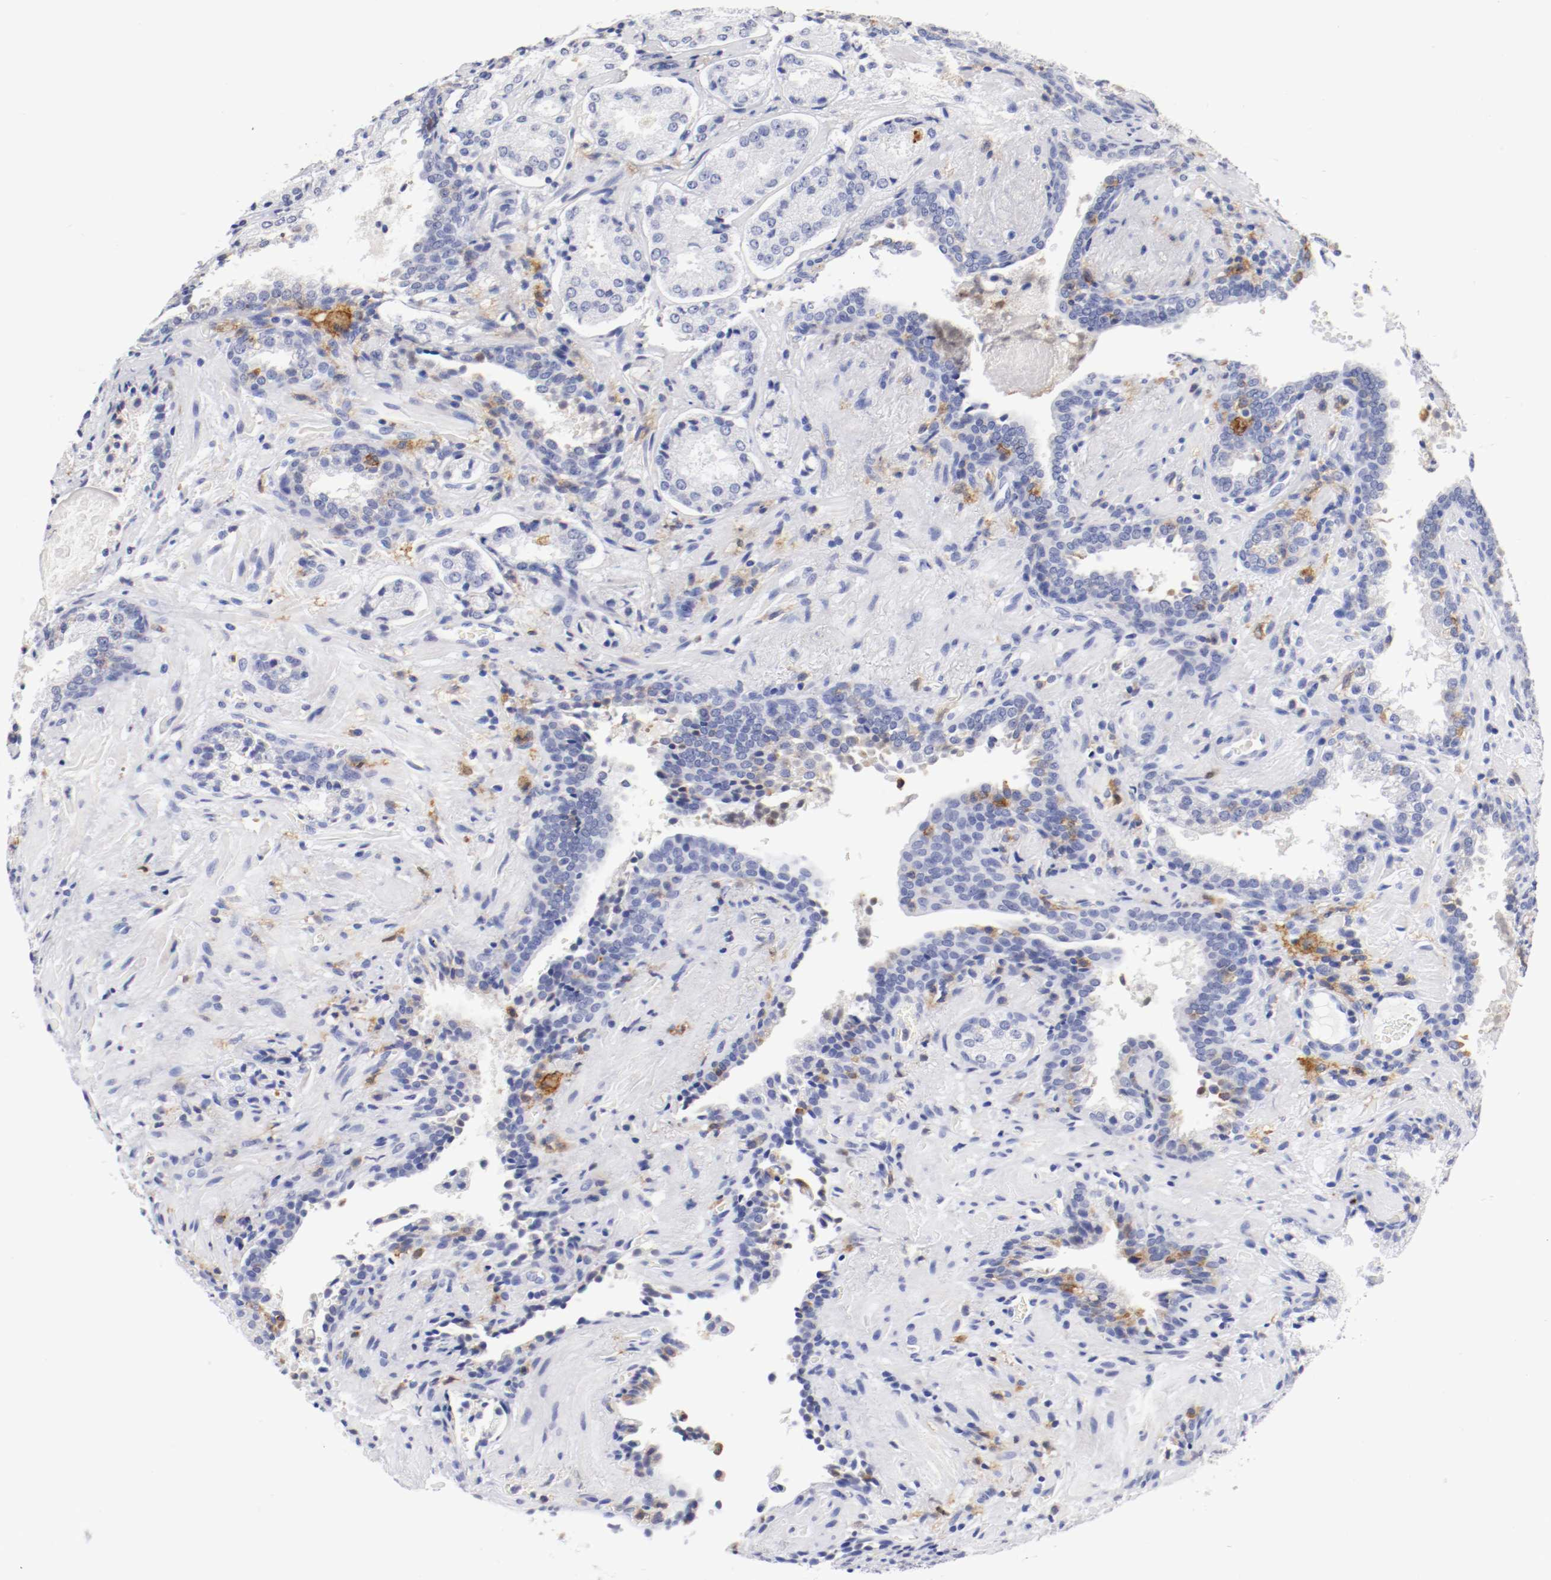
{"staining": {"intensity": "negative", "quantity": "none", "location": "none"}, "tissue": "prostate cancer", "cell_type": "Tumor cells", "image_type": "cancer", "snomed": [{"axis": "morphology", "description": "Adenocarcinoma, High grade"}, {"axis": "topography", "description": "Prostate"}], "caption": "Immunohistochemistry of high-grade adenocarcinoma (prostate) reveals no positivity in tumor cells.", "gene": "ITGAX", "patient": {"sex": "male", "age": 58}}